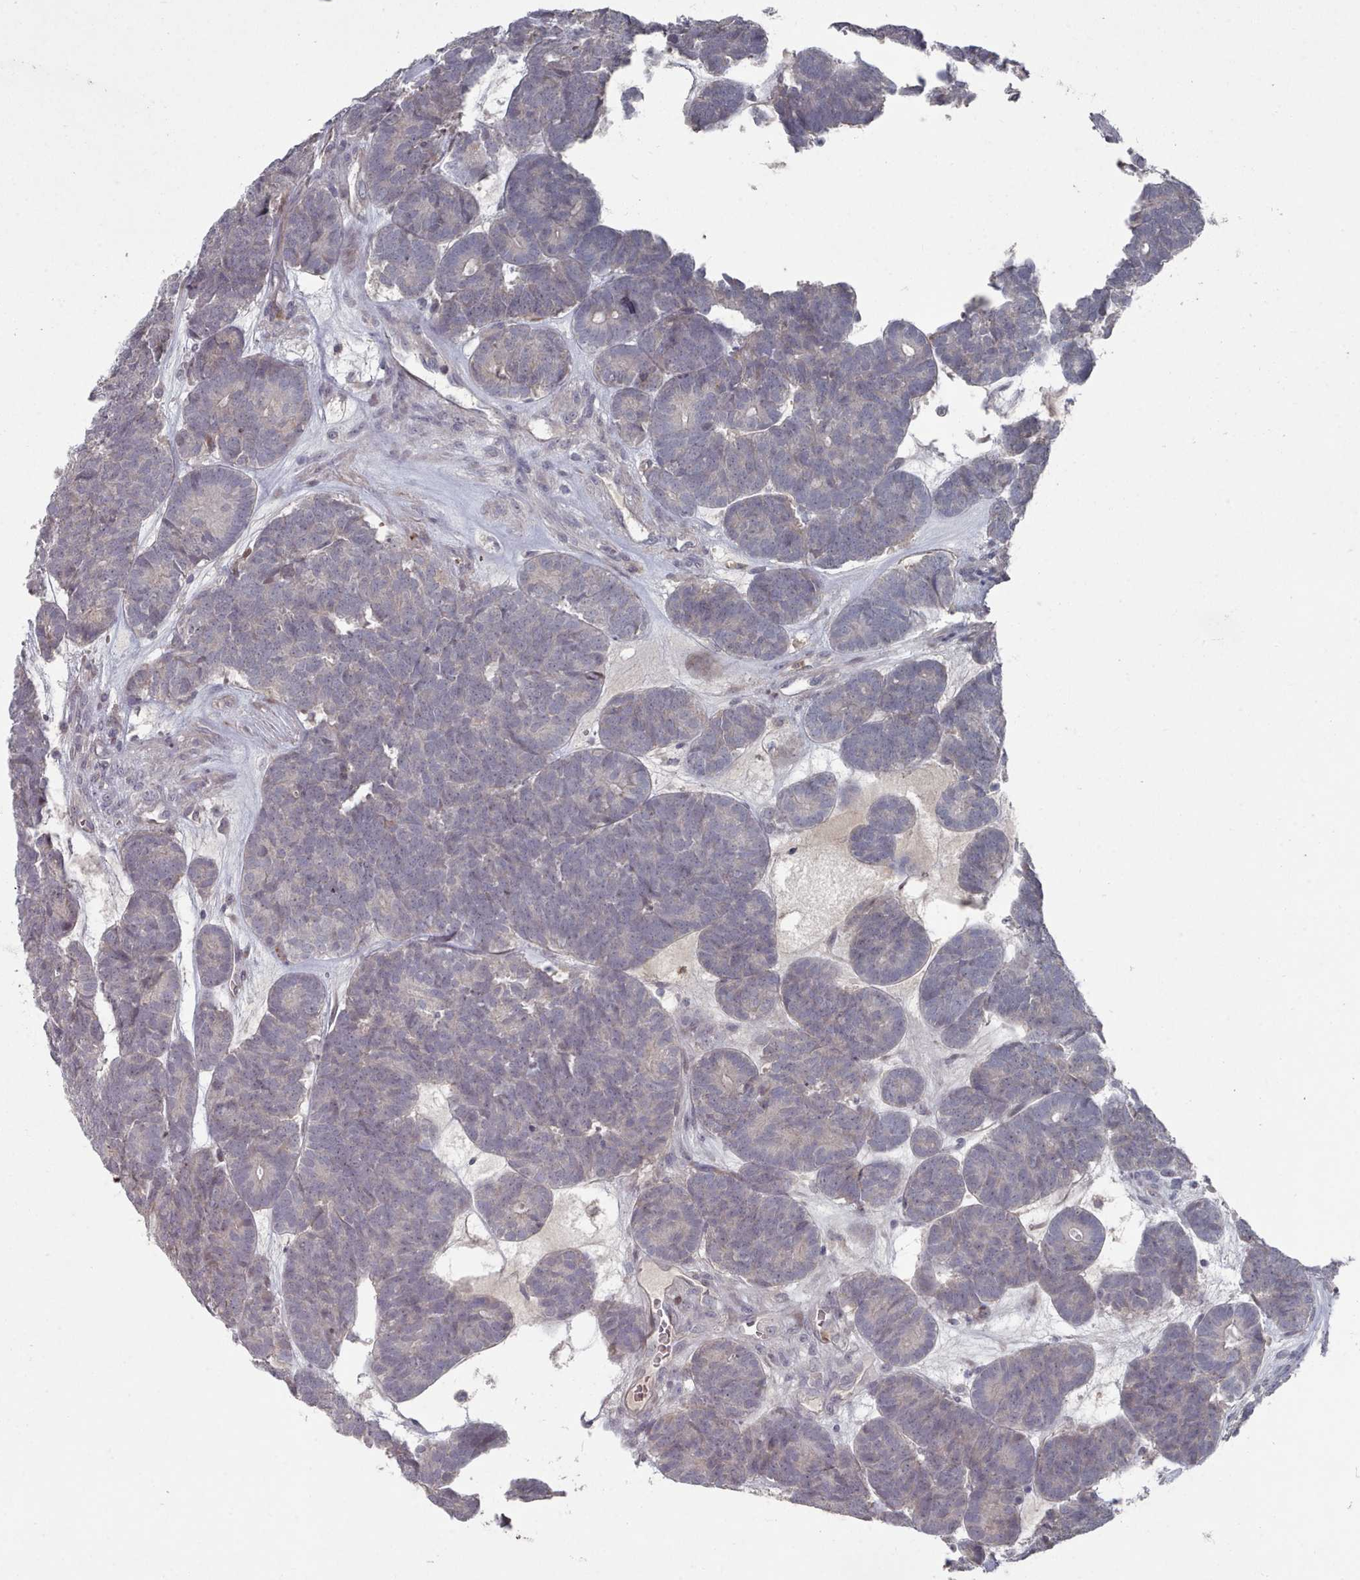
{"staining": {"intensity": "negative", "quantity": "none", "location": "none"}, "tissue": "head and neck cancer", "cell_type": "Tumor cells", "image_type": "cancer", "snomed": [{"axis": "morphology", "description": "Adenocarcinoma, NOS"}, {"axis": "topography", "description": "Head-Neck"}], "caption": "Human head and neck cancer (adenocarcinoma) stained for a protein using IHC demonstrates no positivity in tumor cells.", "gene": "COL8A2", "patient": {"sex": "female", "age": 81}}